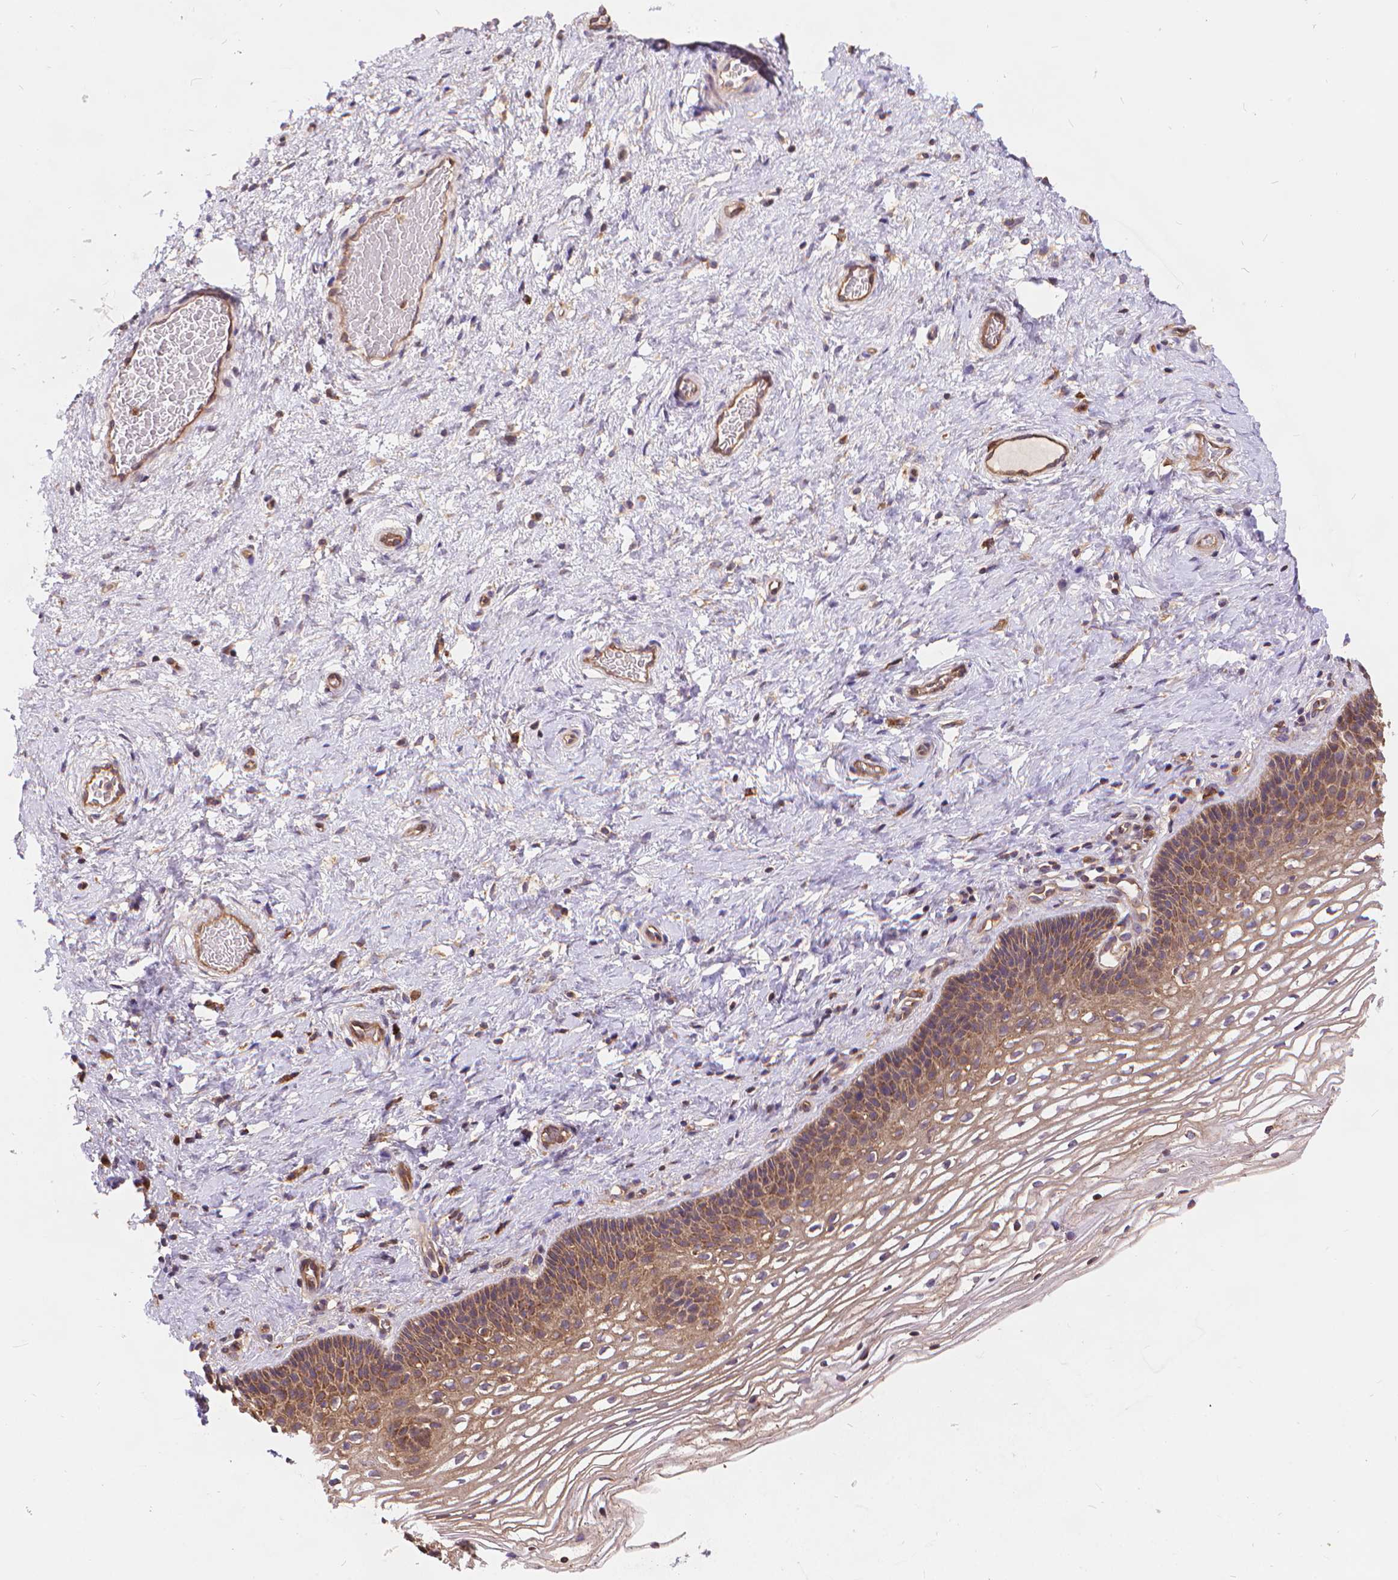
{"staining": {"intensity": "weak", "quantity": ">75%", "location": "cytoplasmic/membranous"}, "tissue": "cervix", "cell_type": "Glandular cells", "image_type": "normal", "snomed": [{"axis": "morphology", "description": "Normal tissue, NOS"}, {"axis": "topography", "description": "Cervix"}], "caption": "High-magnification brightfield microscopy of benign cervix stained with DAB (brown) and counterstained with hematoxylin (blue). glandular cells exhibit weak cytoplasmic/membranous expression is appreciated in approximately>75% of cells.", "gene": "ARAP1", "patient": {"sex": "female", "age": 34}}